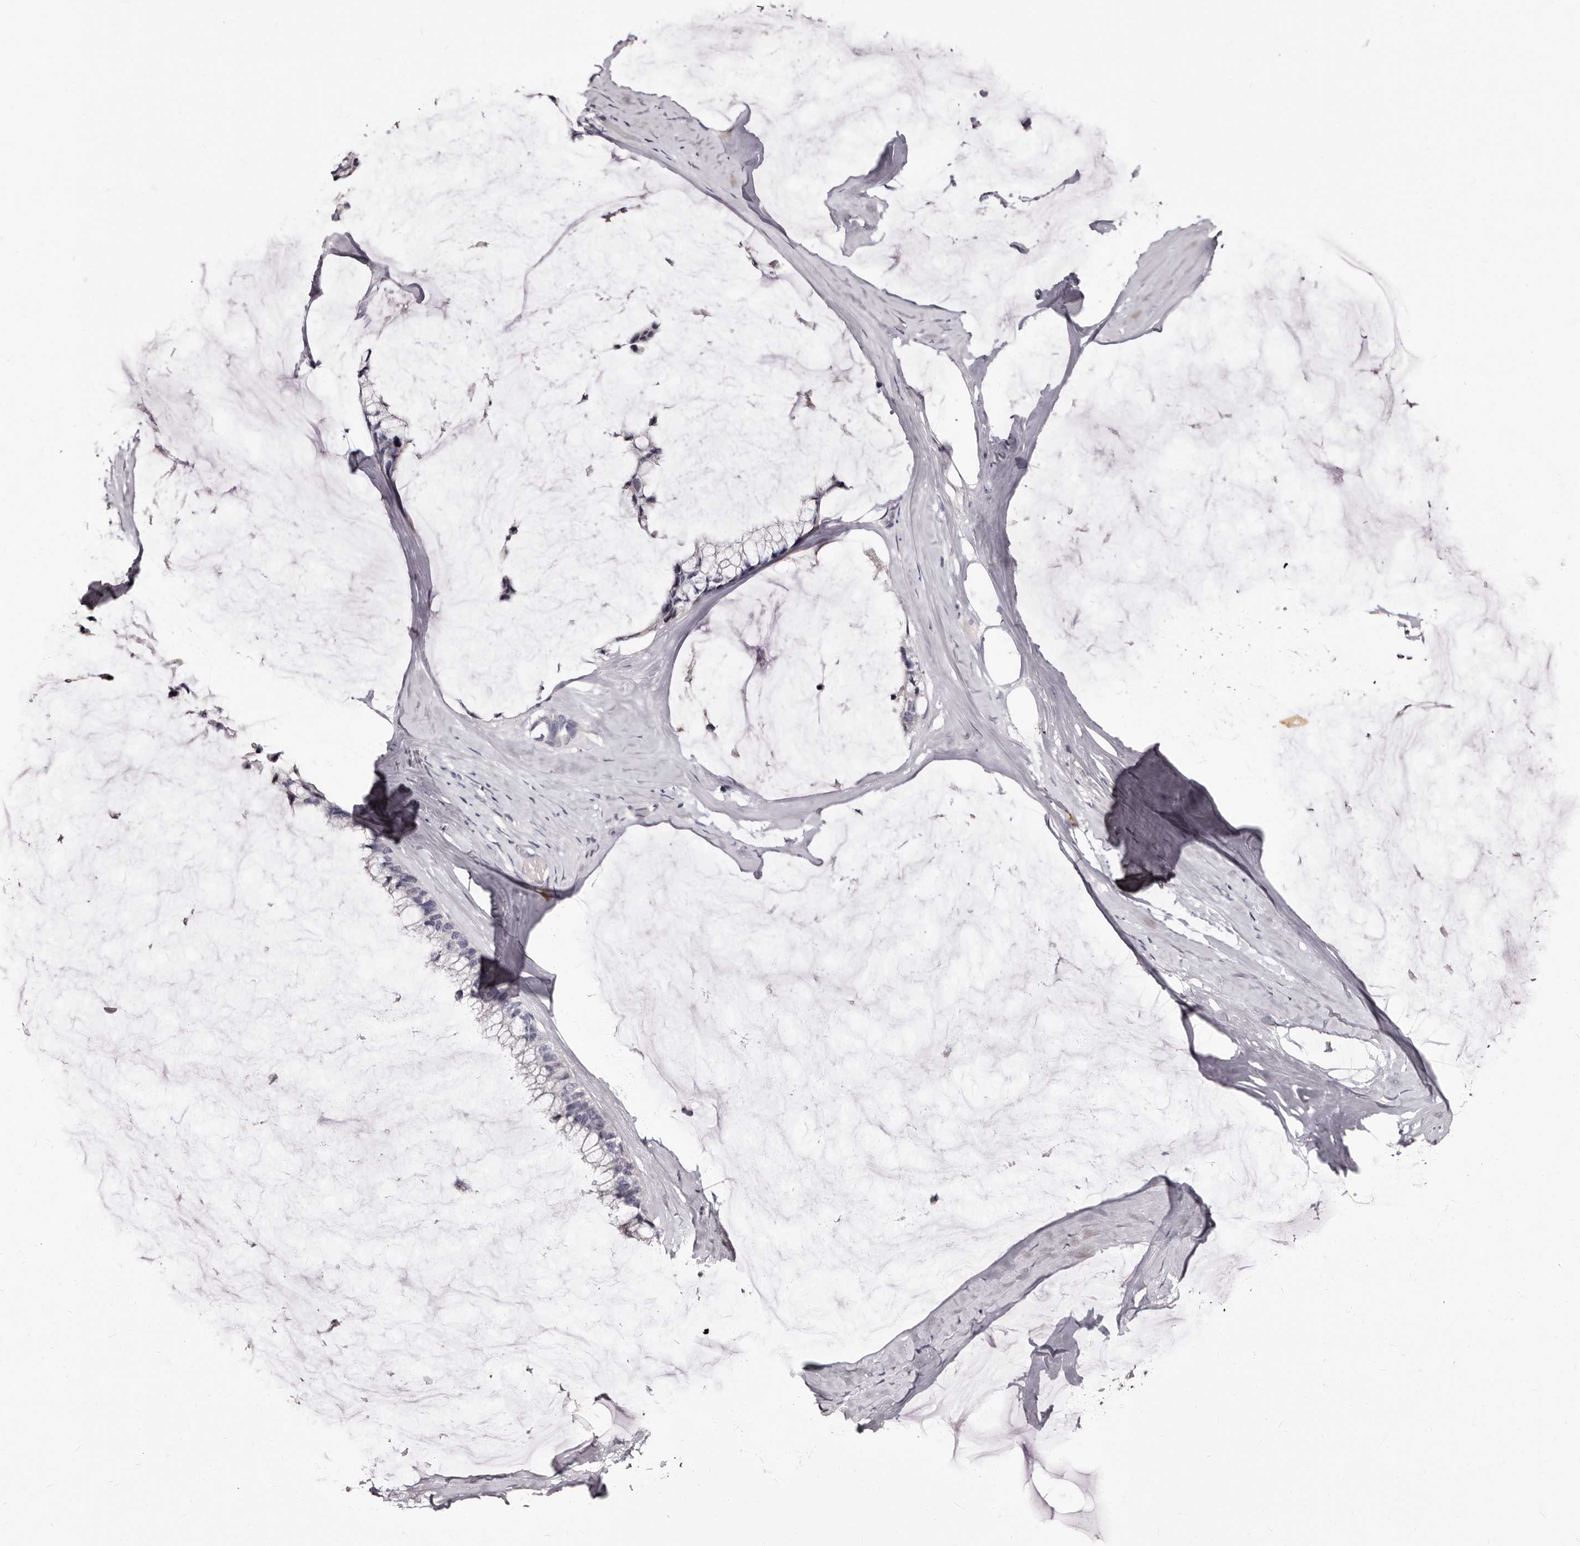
{"staining": {"intensity": "negative", "quantity": "none", "location": "none"}, "tissue": "ovarian cancer", "cell_type": "Tumor cells", "image_type": "cancer", "snomed": [{"axis": "morphology", "description": "Cystadenocarcinoma, mucinous, NOS"}, {"axis": "topography", "description": "Ovary"}], "caption": "This is an IHC image of human ovarian mucinous cystadenocarcinoma. There is no positivity in tumor cells.", "gene": "TBC1D22B", "patient": {"sex": "female", "age": 39}}